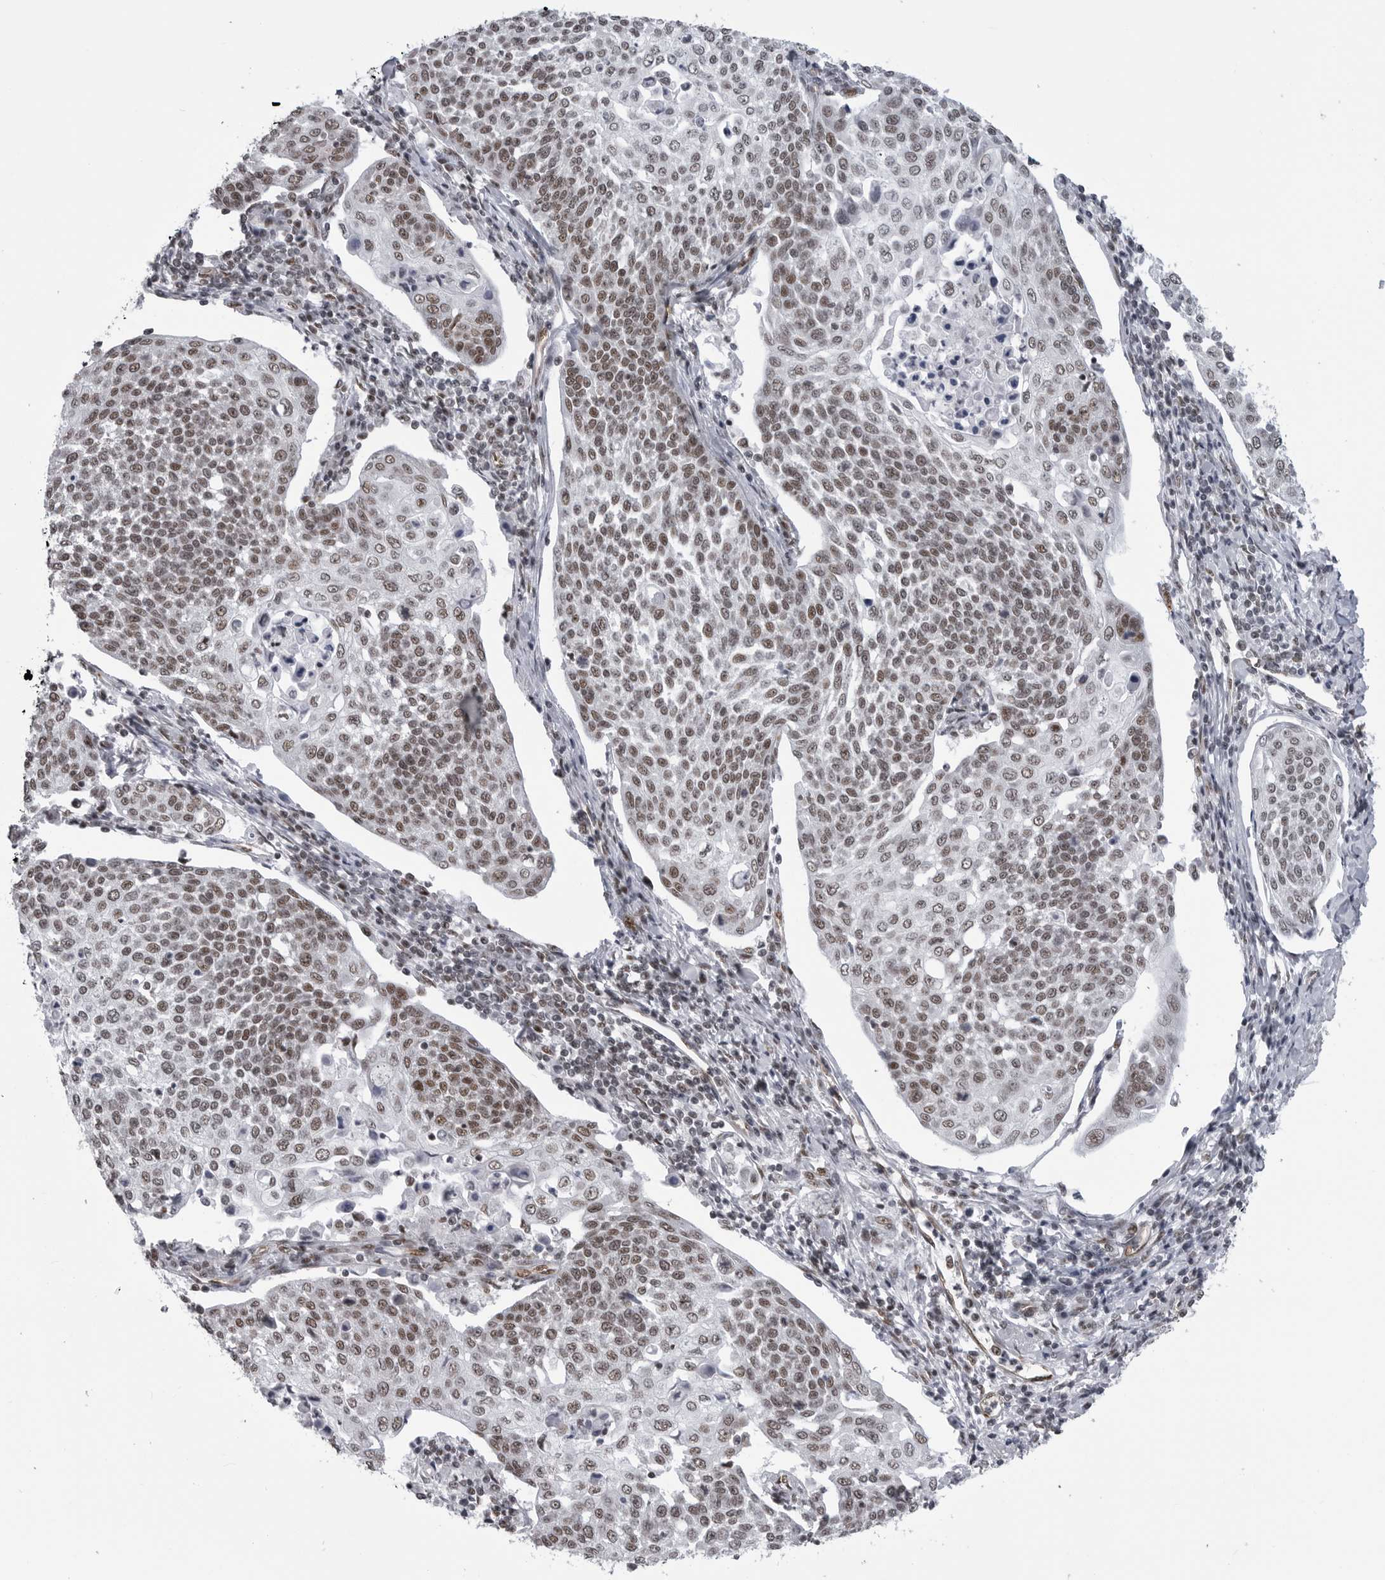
{"staining": {"intensity": "moderate", "quantity": ">75%", "location": "nuclear"}, "tissue": "cervical cancer", "cell_type": "Tumor cells", "image_type": "cancer", "snomed": [{"axis": "morphology", "description": "Squamous cell carcinoma, NOS"}, {"axis": "topography", "description": "Cervix"}], "caption": "Brown immunohistochemical staining in human cervical cancer (squamous cell carcinoma) shows moderate nuclear positivity in about >75% of tumor cells. (DAB (3,3'-diaminobenzidine) IHC, brown staining for protein, blue staining for nuclei).", "gene": "RNF26", "patient": {"sex": "female", "age": 34}}